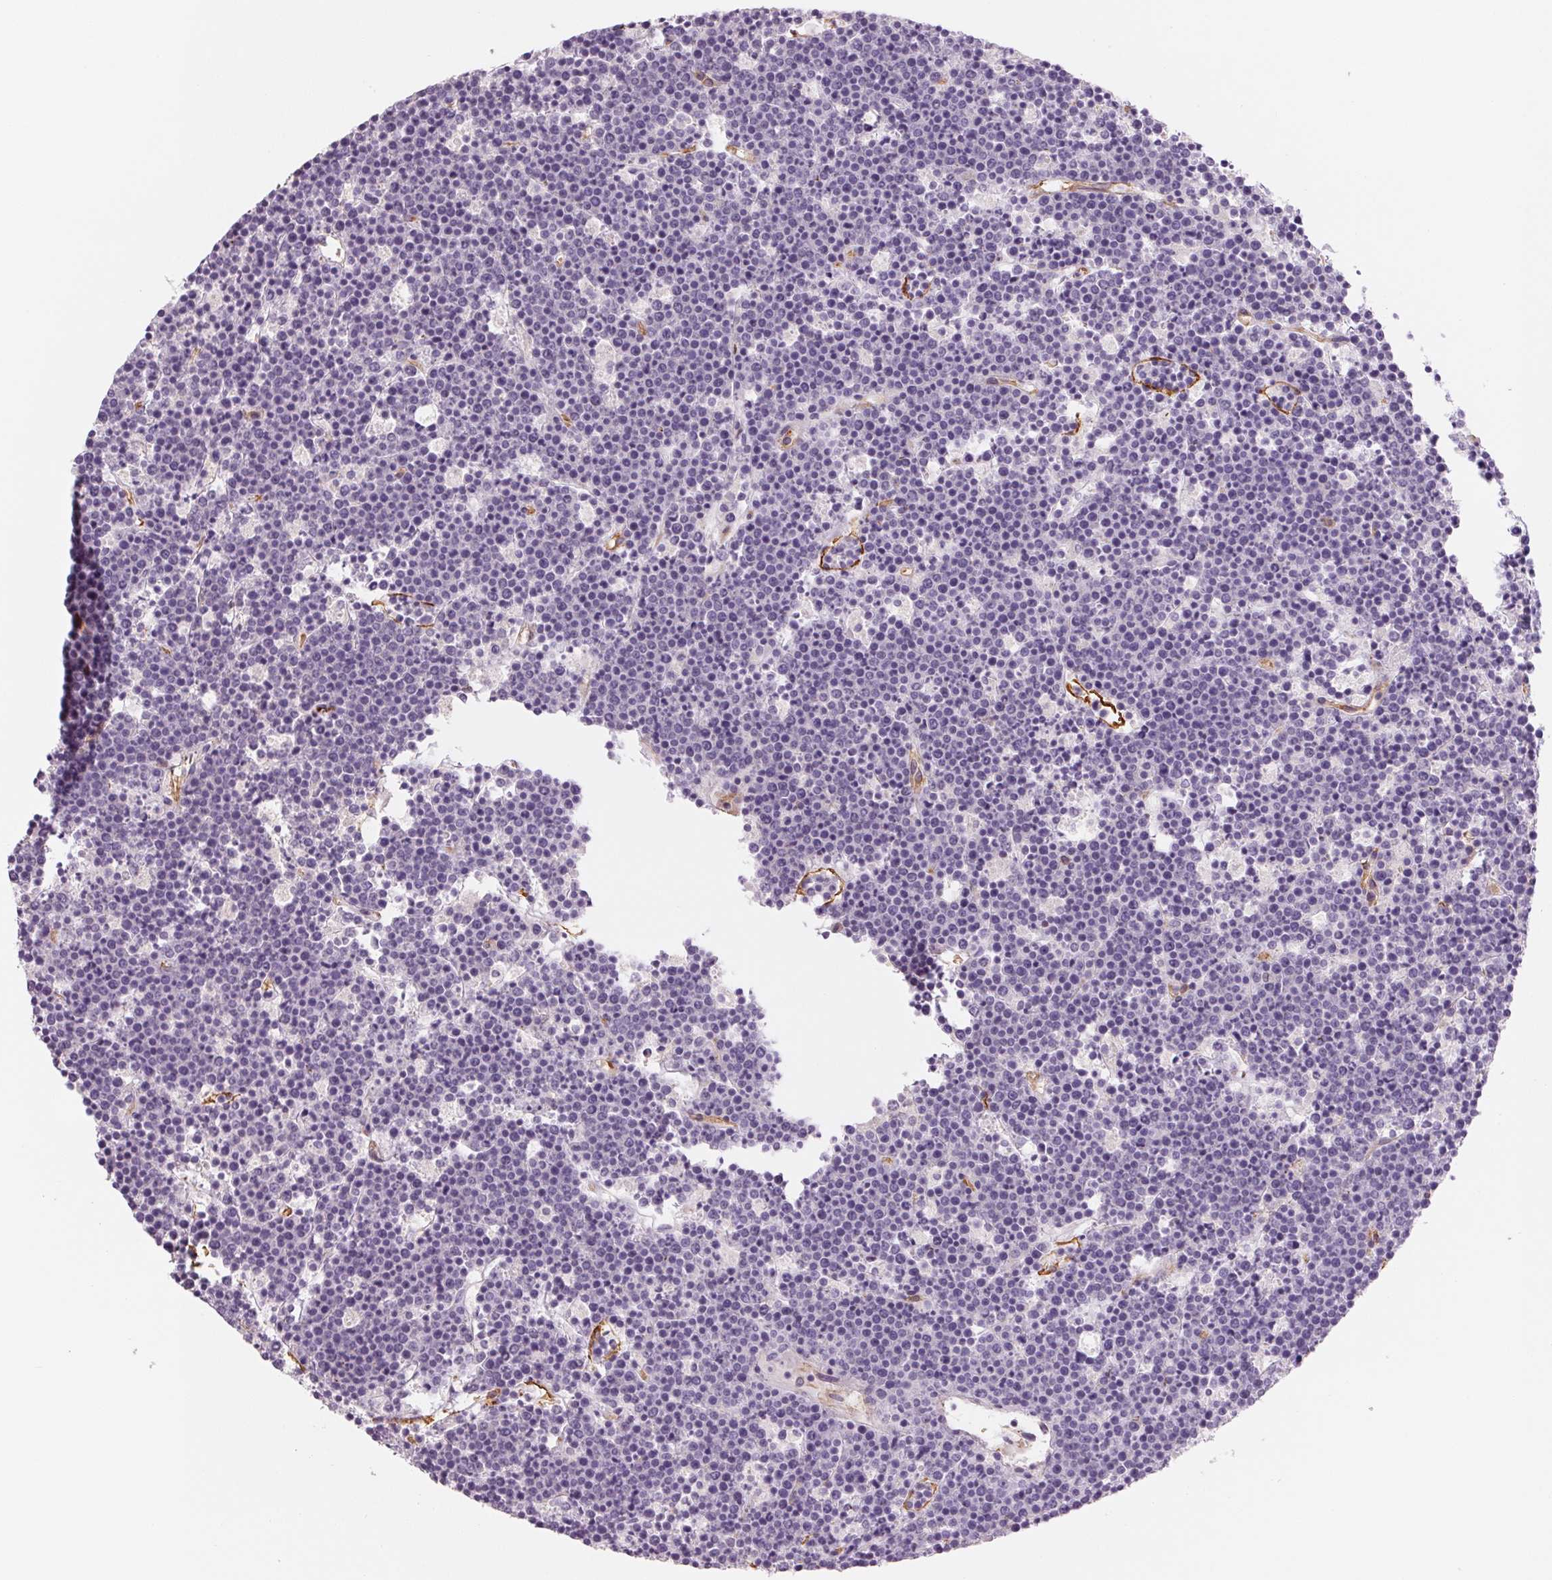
{"staining": {"intensity": "negative", "quantity": "none", "location": "none"}, "tissue": "lymphoma", "cell_type": "Tumor cells", "image_type": "cancer", "snomed": [{"axis": "morphology", "description": "Malignant lymphoma, non-Hodgkin's type, High grade"}, {"axis": "topography", "description": "Ovary"}], "caption": "The immunohistochemistry photomicrograph has no significant expression in tumor cells of lymphoma tissue.", "gene": "ANKRD13B", "patient": {"sex": "female", "age": 56}}